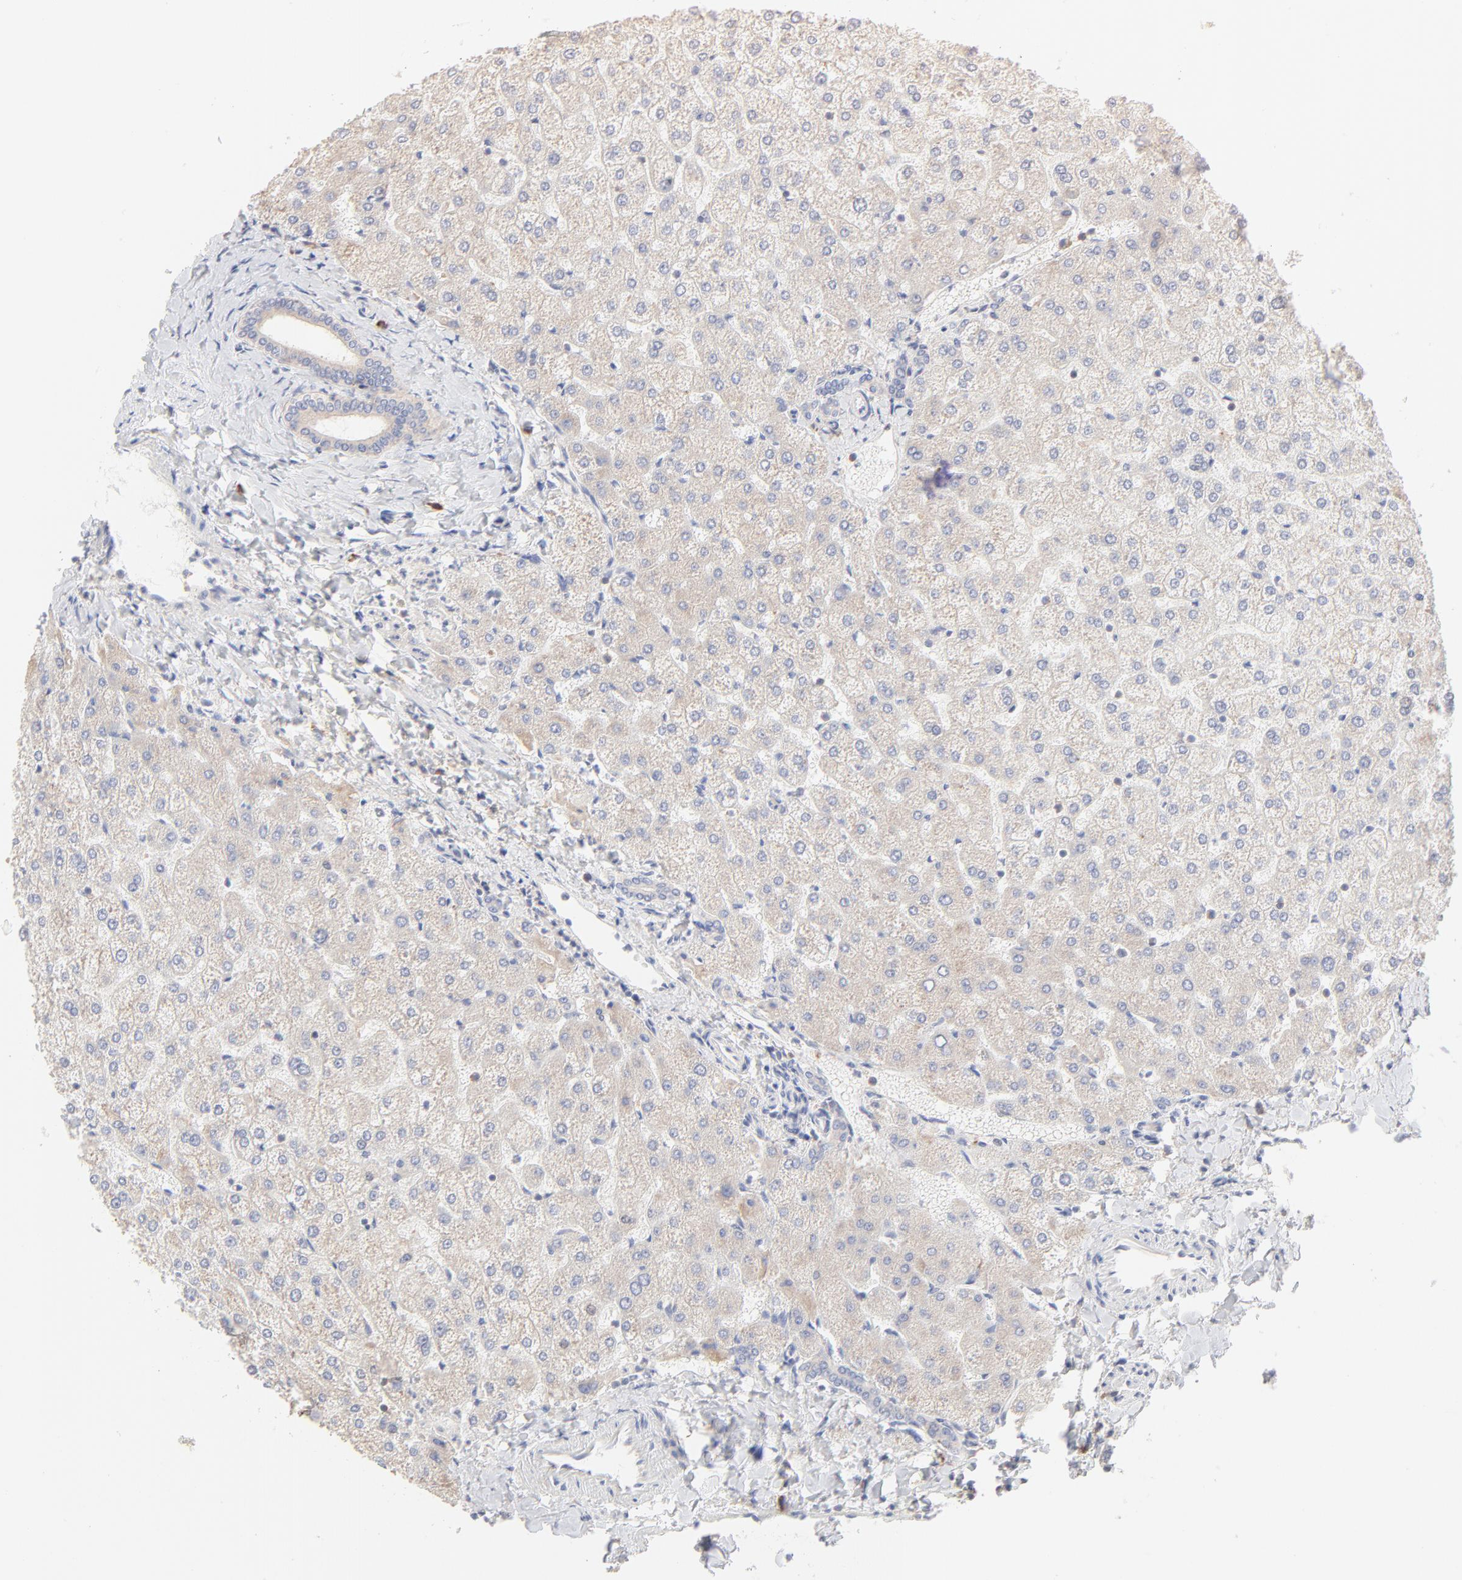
{"staining": {"intensity": "weak", "quantity": ">75%", "location": "cytoplasmic/membranous"}, "tissue": "liver", "cell_type": "Cholangiocytes", "image_type": "normal", "snomed": [{"axis": "morphology", "description": "Normal tissue, NOS"}, {"axis": "topography", "description": "Liver"}], "caption": "Liver stained with IHC displays weak cytoplasmic/membranous staining in about >75% of cholangiocytes.", "gene": "RPS21", "patient": {"sex": "female", "age": 32}}